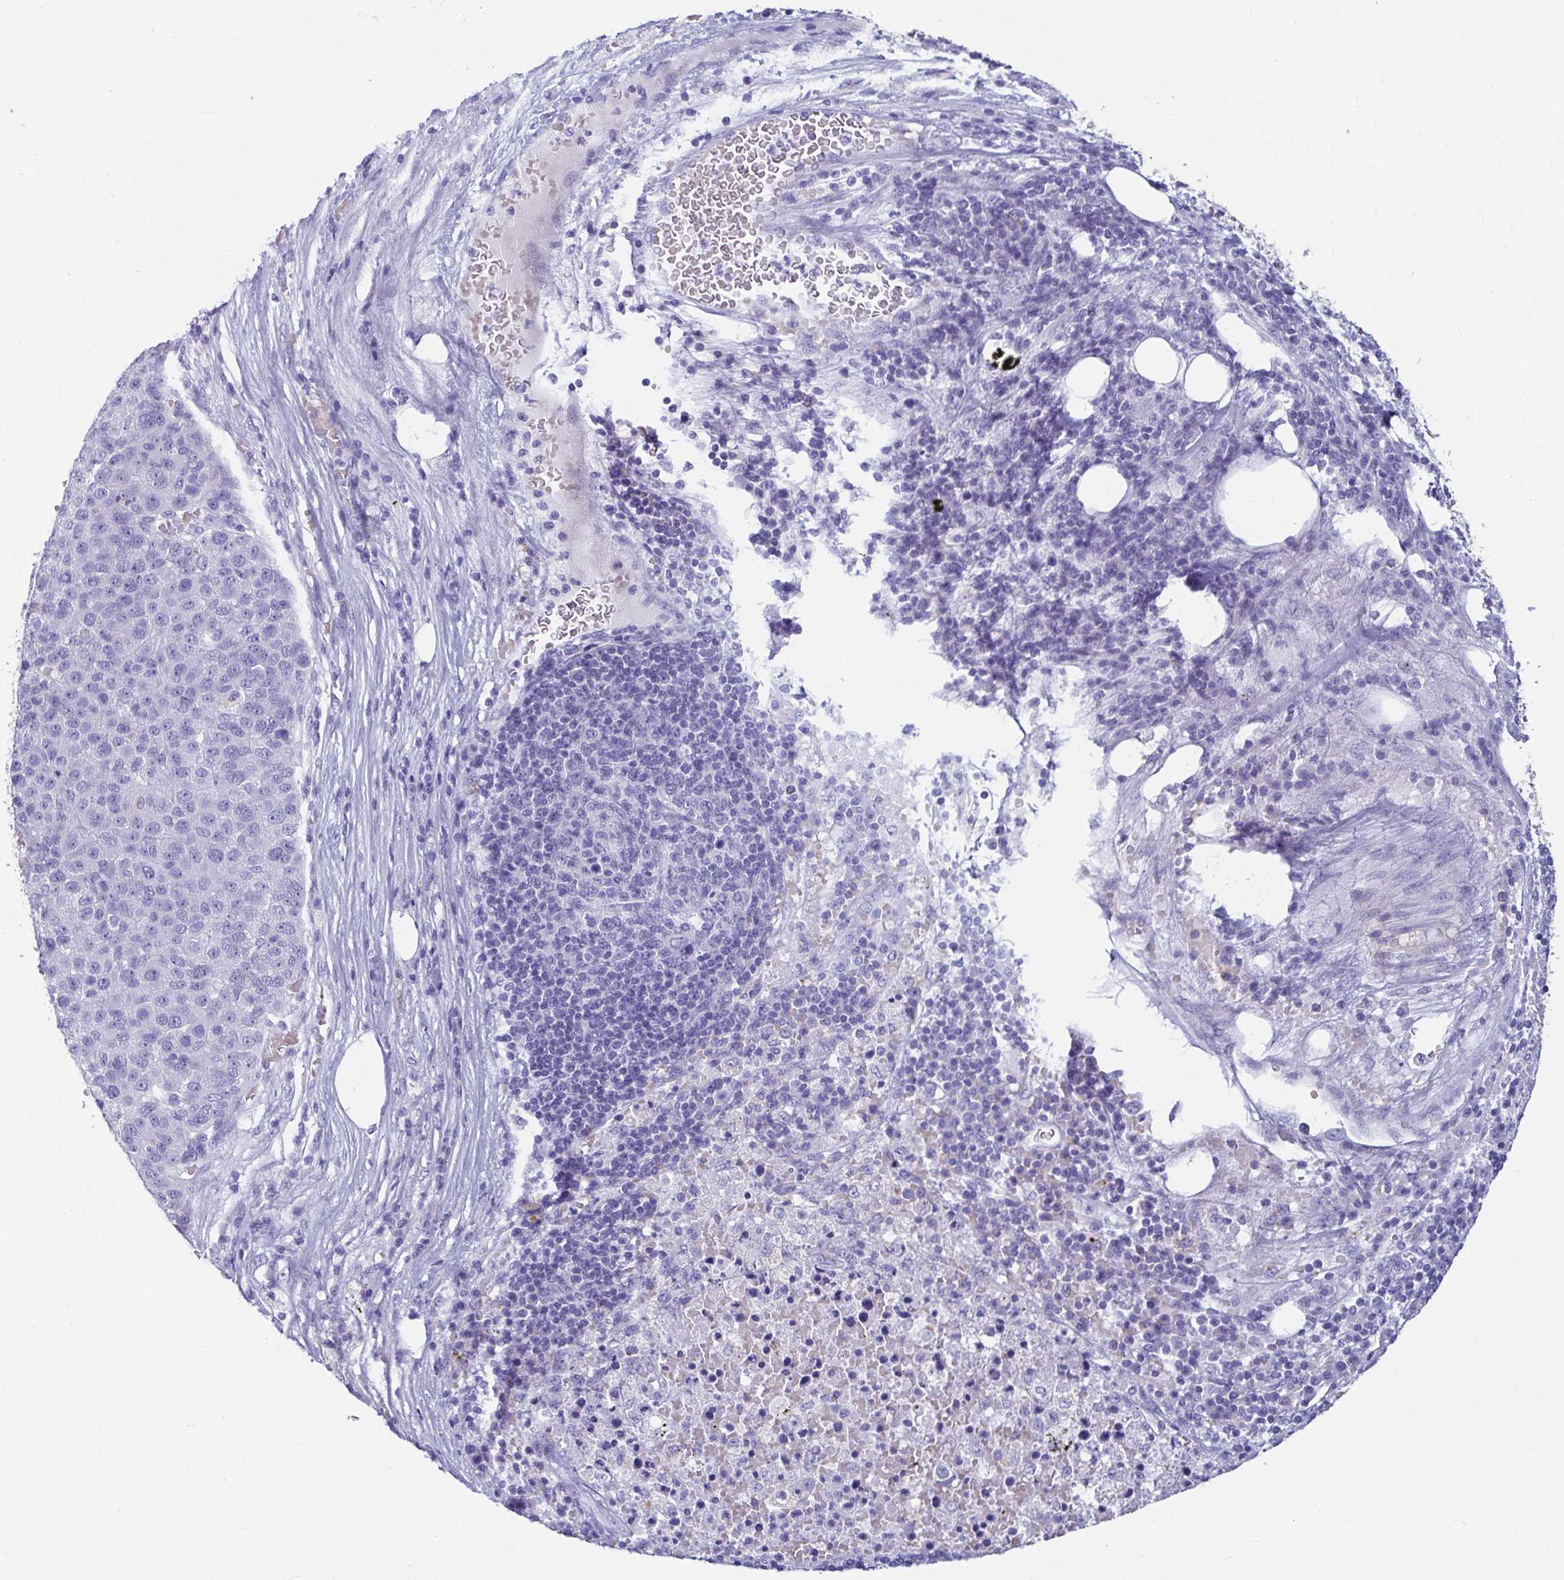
{"staining": {"intensity": "negative", "quantity": "none", "location": "none"}, "tissue": "pancreatic cancer", "cell_type": "Tumor cells", "image_type": "cancer", "snomed": [{"axis": "morphology", "description": "Adenocarcinoma, NOS"}, {"axis": "topography", "description": "Pancreas"}], "caption": "An image of human pancreatic adenocarcinoma is negative for staining in tumor cells.", "gene": "ZPBP2", "patient": {"sex": "female", "age": 61}}